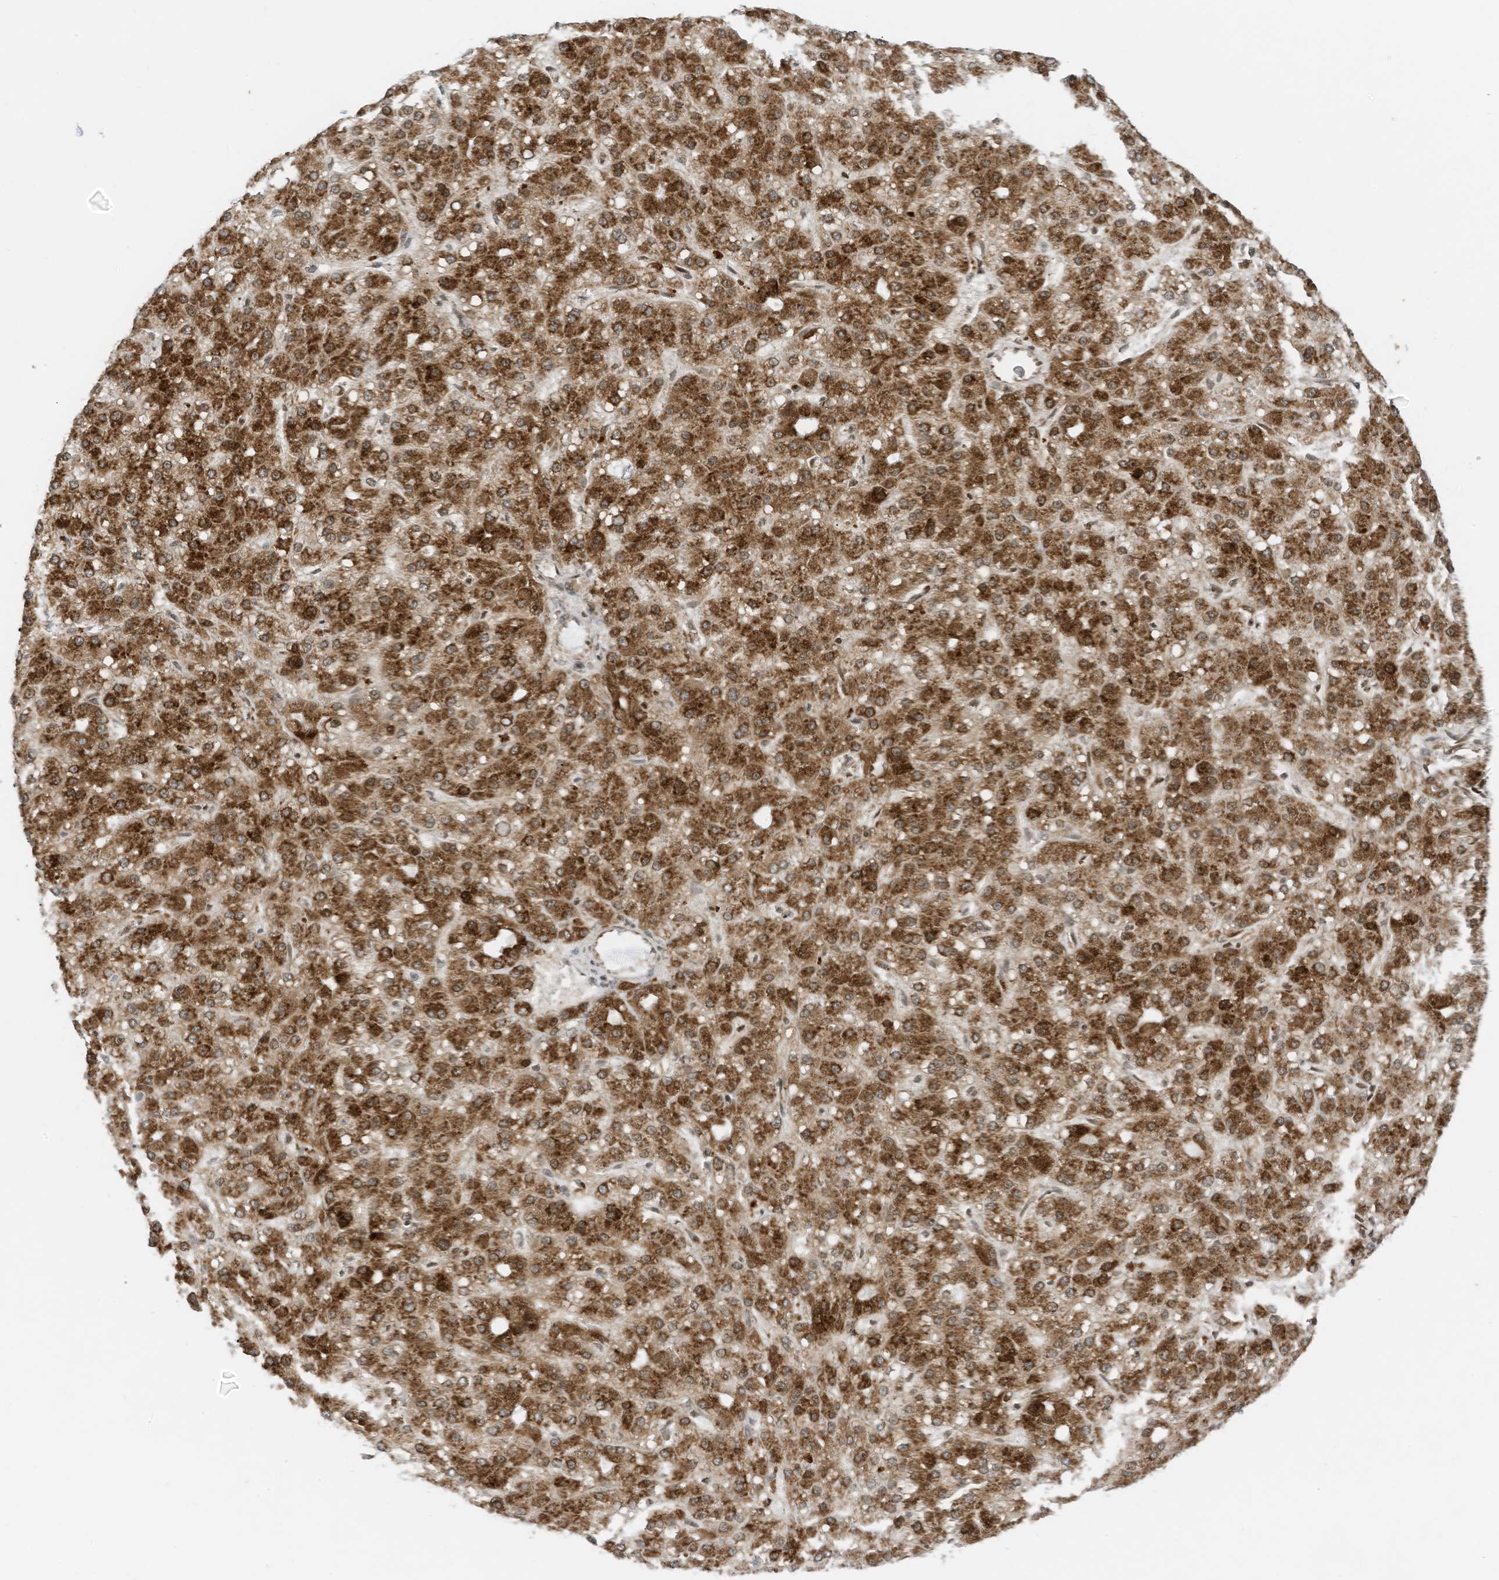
{"staining": {"intensity": "strong", "quantity": ">75%", "location": "cytoplasmic/membranous"}, "tissue": "liver cancer", "cell_type": "Tumor cells", "image_type": "cancer", "snomed": [{"axis": "morphology", "description": "Carcinoma, Hepatocellular, NOS"}, {"axis": "topography", "description": "Liver"}], "caption": "IHC (DAB) staining of hepatocellular carcinoma (liver) demonstrates strong cytoplasmic/membranous protein staining in approximately >75% of tumor cells.", "gene": "EDF1", "patient": {"sex": "male", "age": 67}}